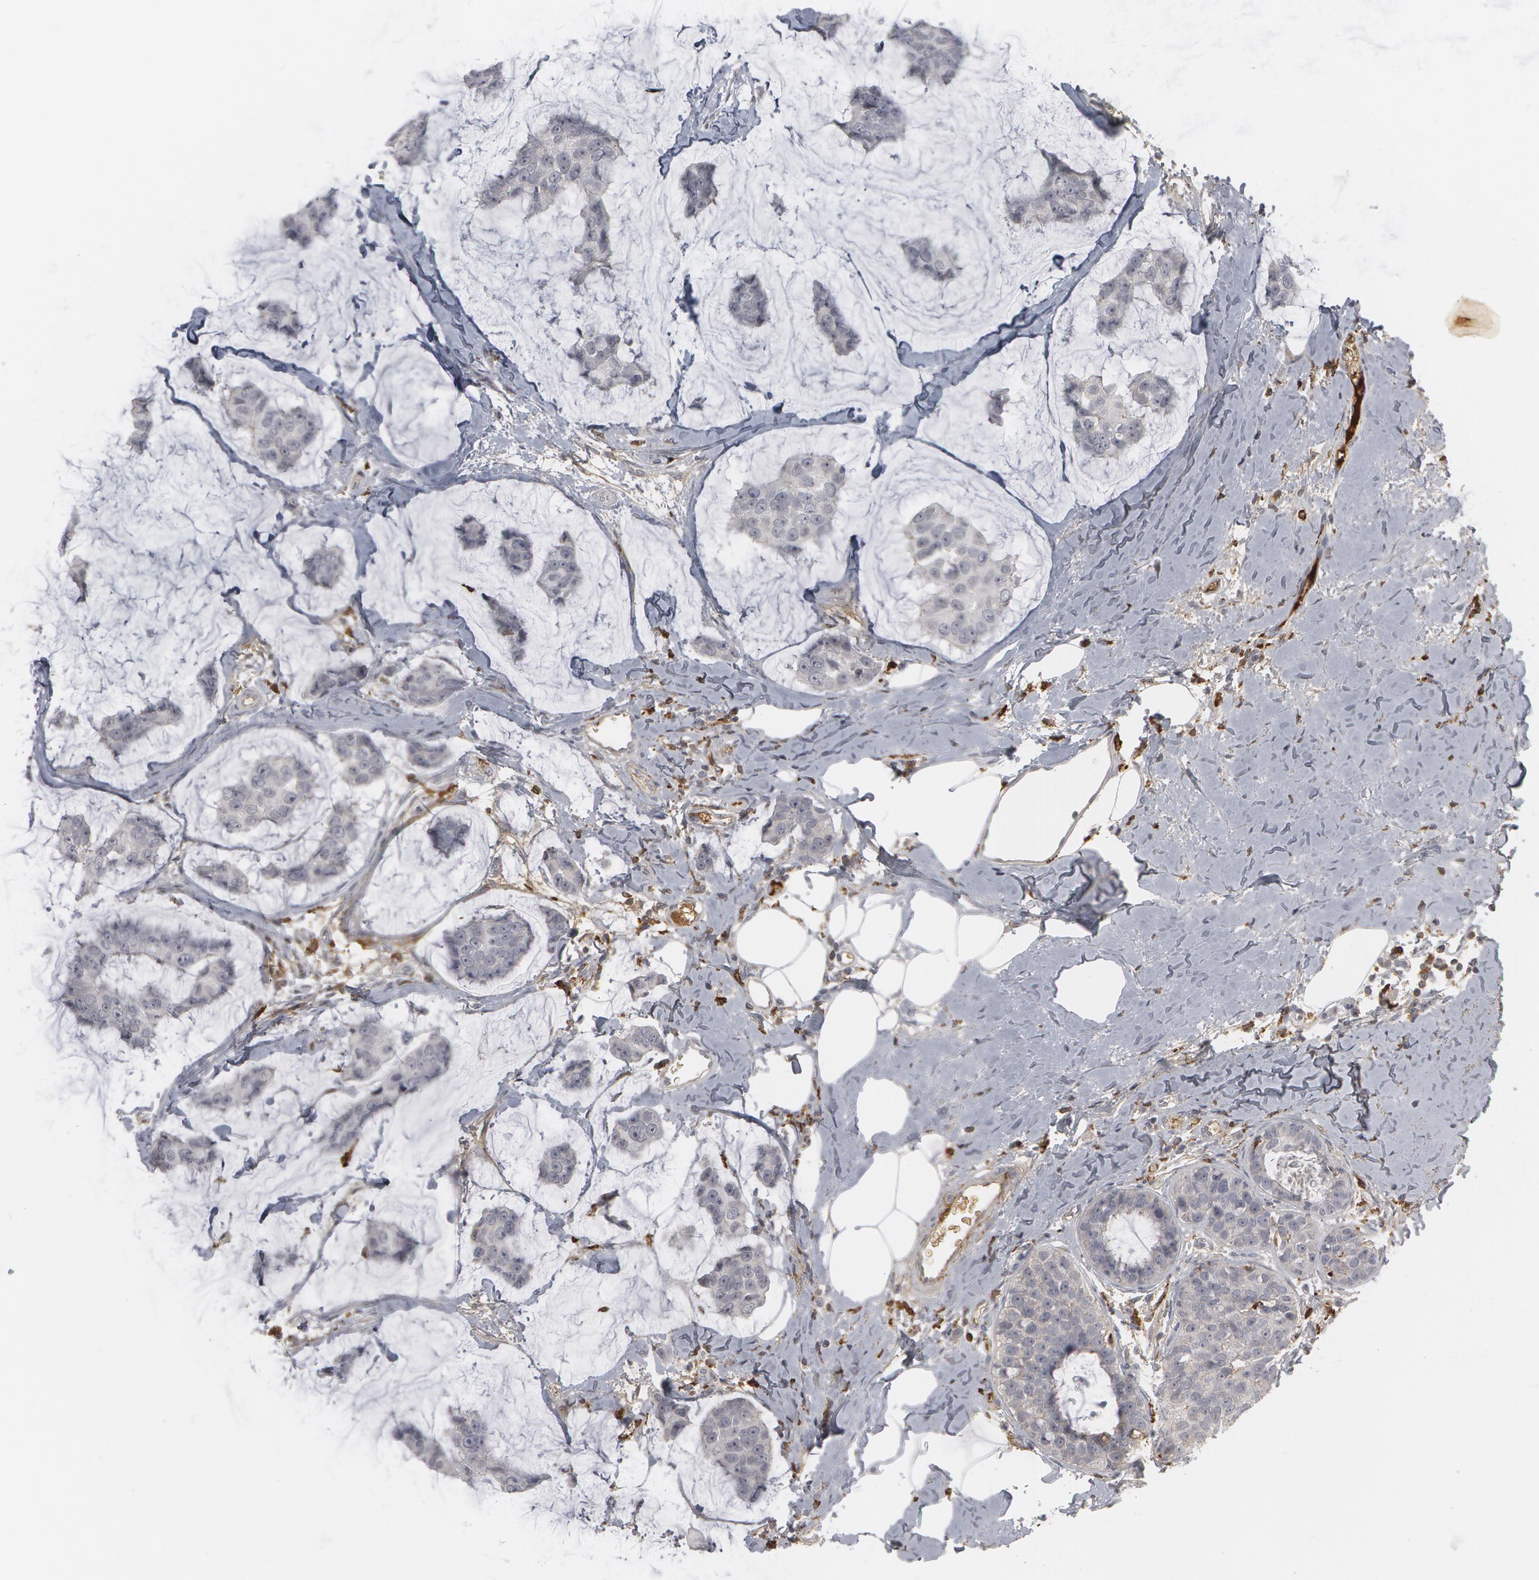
{"staining": {"intensity": "negative", "quantity": "none", "location": "none"}, "tissue": "breast cancer", "cell_type": "Tumor cells", "image_type": "cancer", "snomed": [{"axis": "morphology", "description": "Normal tissue, NOS"}, {"axis": "morphology", "description": "Duct carcinoma"}, {"axis": "topography", "description": "Breast"}], "caption": "A micrograph of intraductal carcinoma (breast) stained for a protein demonstrates no brown staining in tumor cells.", "gene": "C1QC", "patient": {"sex": "female", "age": 50}}